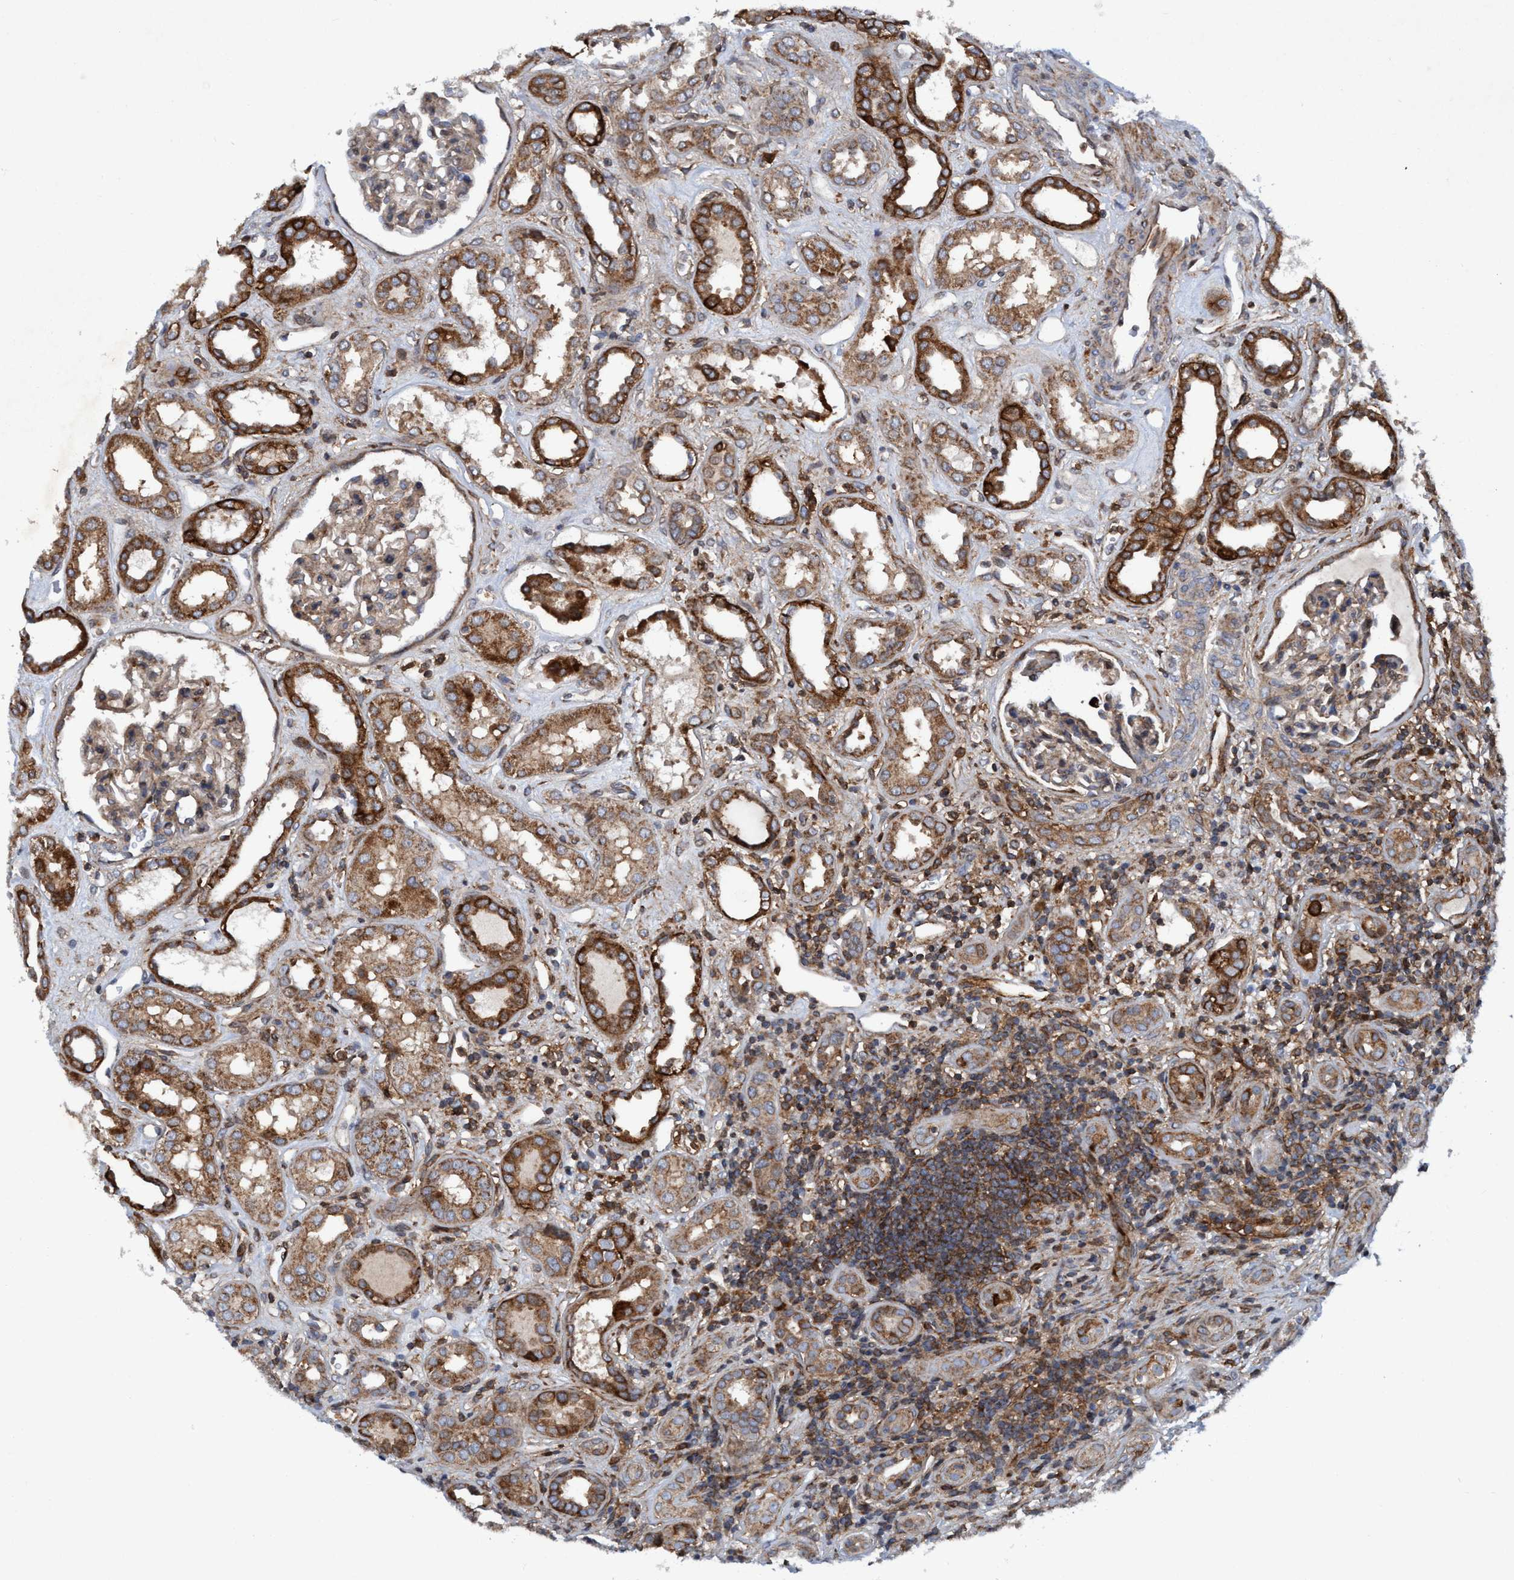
{"staining": {"intensity": "weak", "quantity": "25%-75%", "location": "cytoplasmic/membranous"}, "tissue": "kidney", "cell_type": "Cells in glomeruli", "image_type": "normal", "snomed": [{"axis": "morphology", "description": "Normal tissue, NOS"}, {"axis": "topography", "description": "Kidney"}], "caption": "Protein expression analysis of normal kidney shows weak cytoplasmic/membranous positivity in approximately 25%-75% of cells in glomeruli. The protein of interest is stained brown, and the nuclei are stained in blue (DAB IHC with brightfield microscopy, high magnification).", "gene": "SLC16A3", "patient": {"sex": "male", "age": 59}}